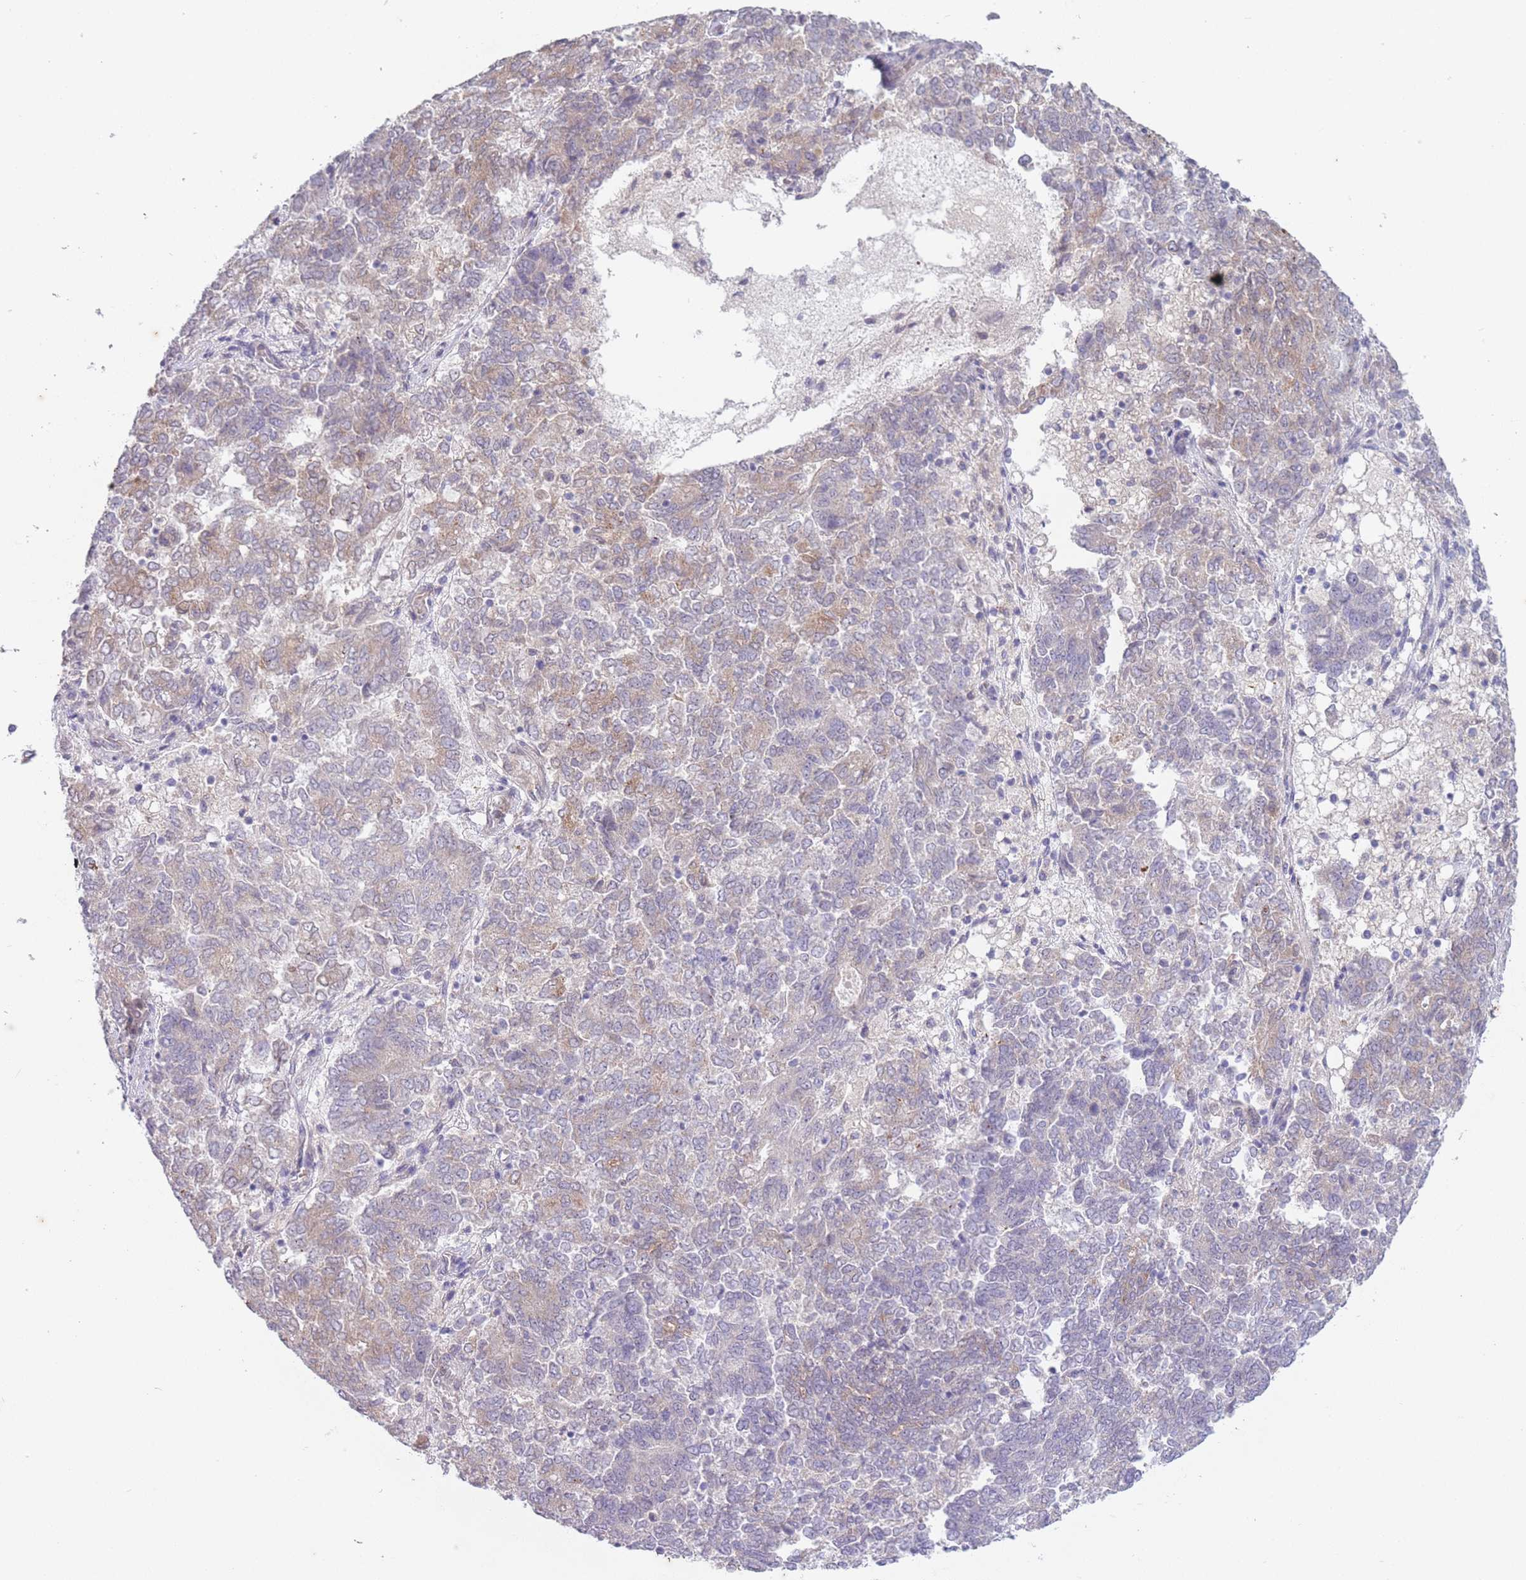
{"staining": {"intensity": "weak", "quantity": "25%-75%", "location": "cytoplasmic/membranous"}, "tissue": "endometrial cancer", "cell_type": "Tumor cells", "image_type": "cancer", "snomed": [{"axis": "morphology", "description": "Adenocarcinoma, NOS"}, {"axis": "topography", "description": "Endometrium"}], "caption": "This is an image of immunohistochemistry (IHC) staining of endometrial adenocarcinoma, which shows weak expression in the cytoplasmic/membranous of tumor cells.", "gene": "ARPIN", "patient": {"sex": "female", "age": 80}}